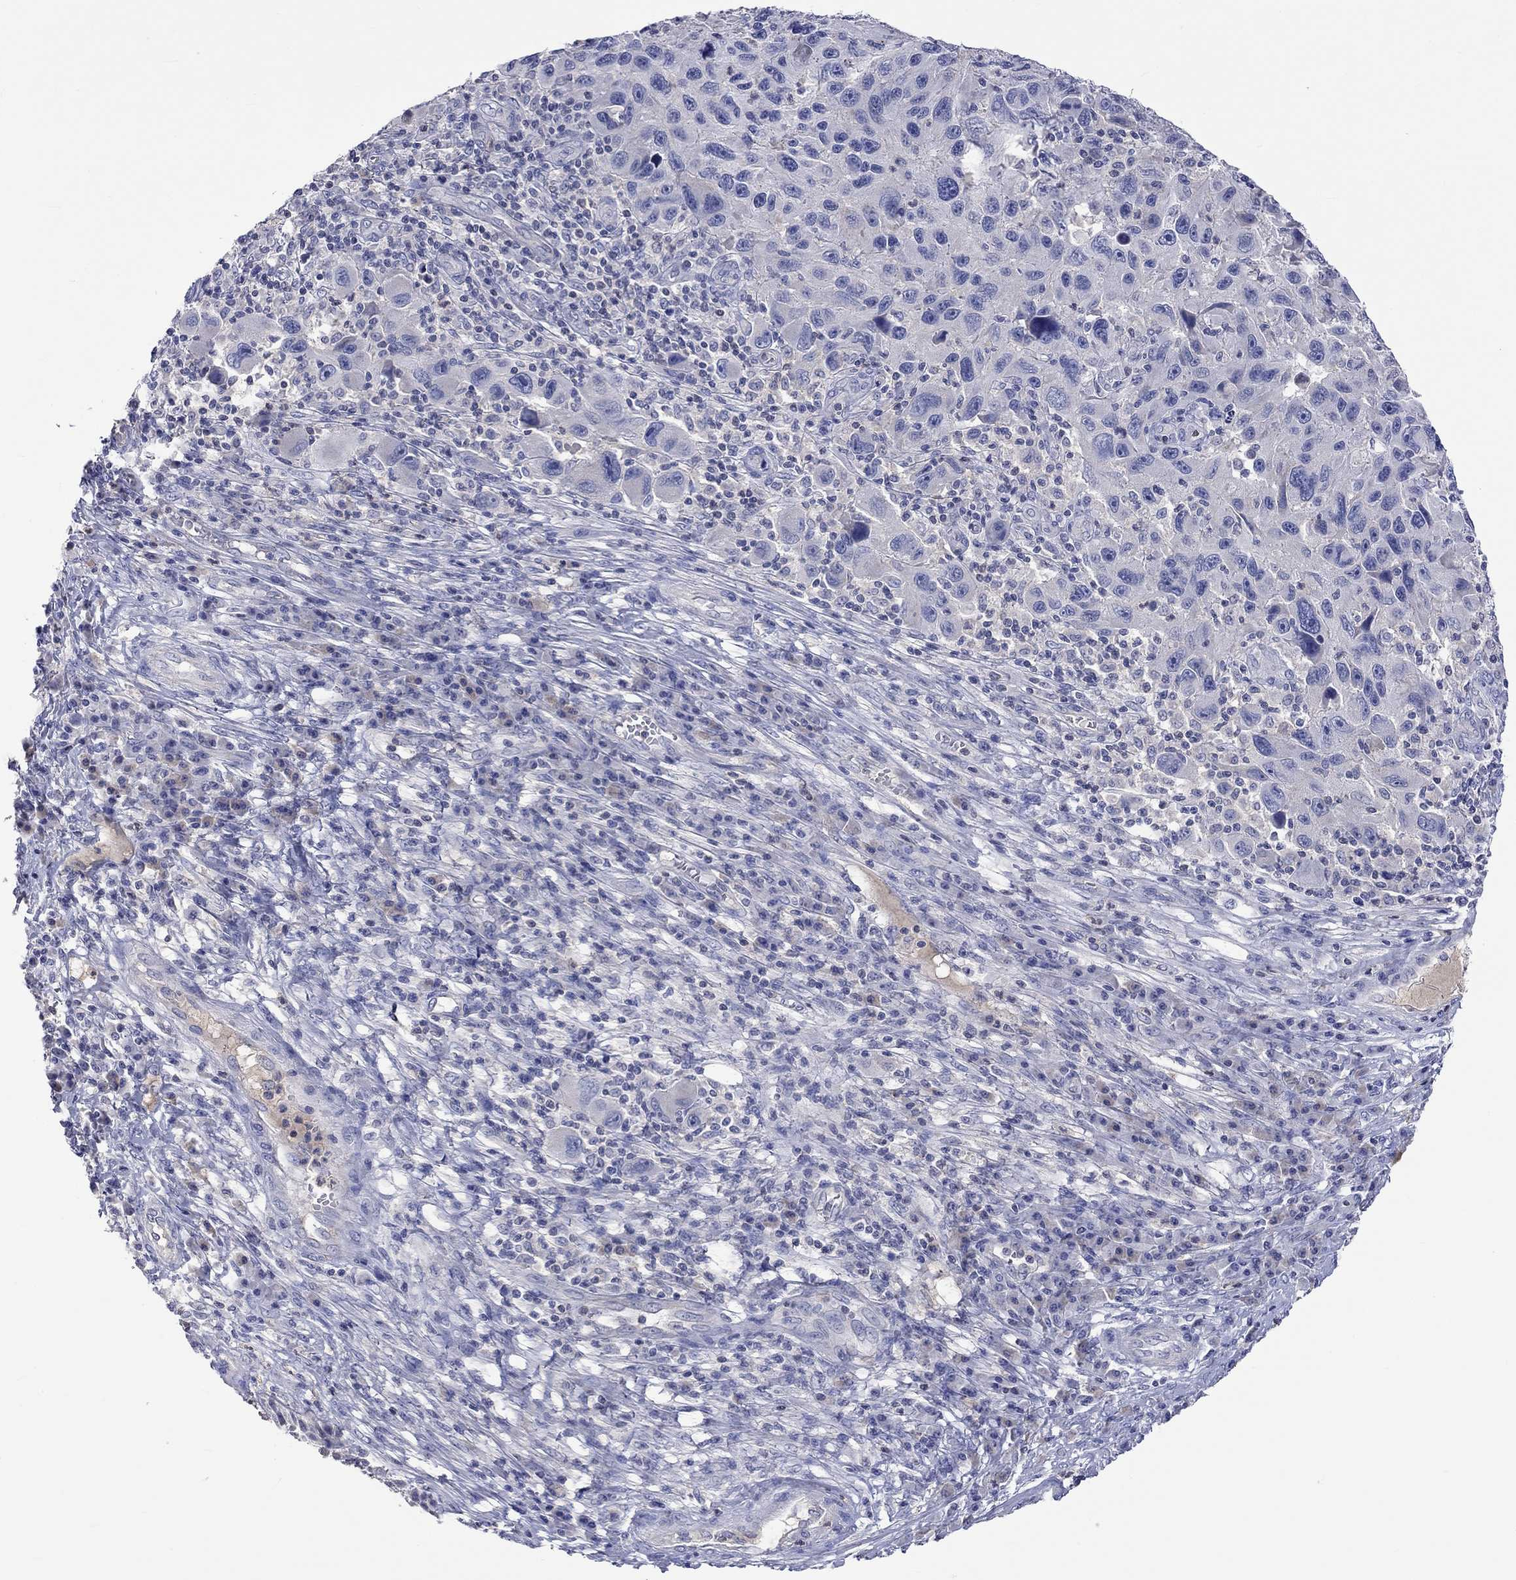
{"staining": {"intensity": "negative", "quantity": "none", "location": "none"}, "tissue": "melanoma", "cell_type": "Tumor cells", "image_type": "cancer", "snomed": [{"axis": "morphology", "description": "Malignant melanoma, NOS"}, {"axis": "topography", "description": "Skin"}], "caption": "Tumor cells show no significant protein expression in melanoma.", "gene": "LRFN4", "patient": {"sex": "male", "age": 53}}